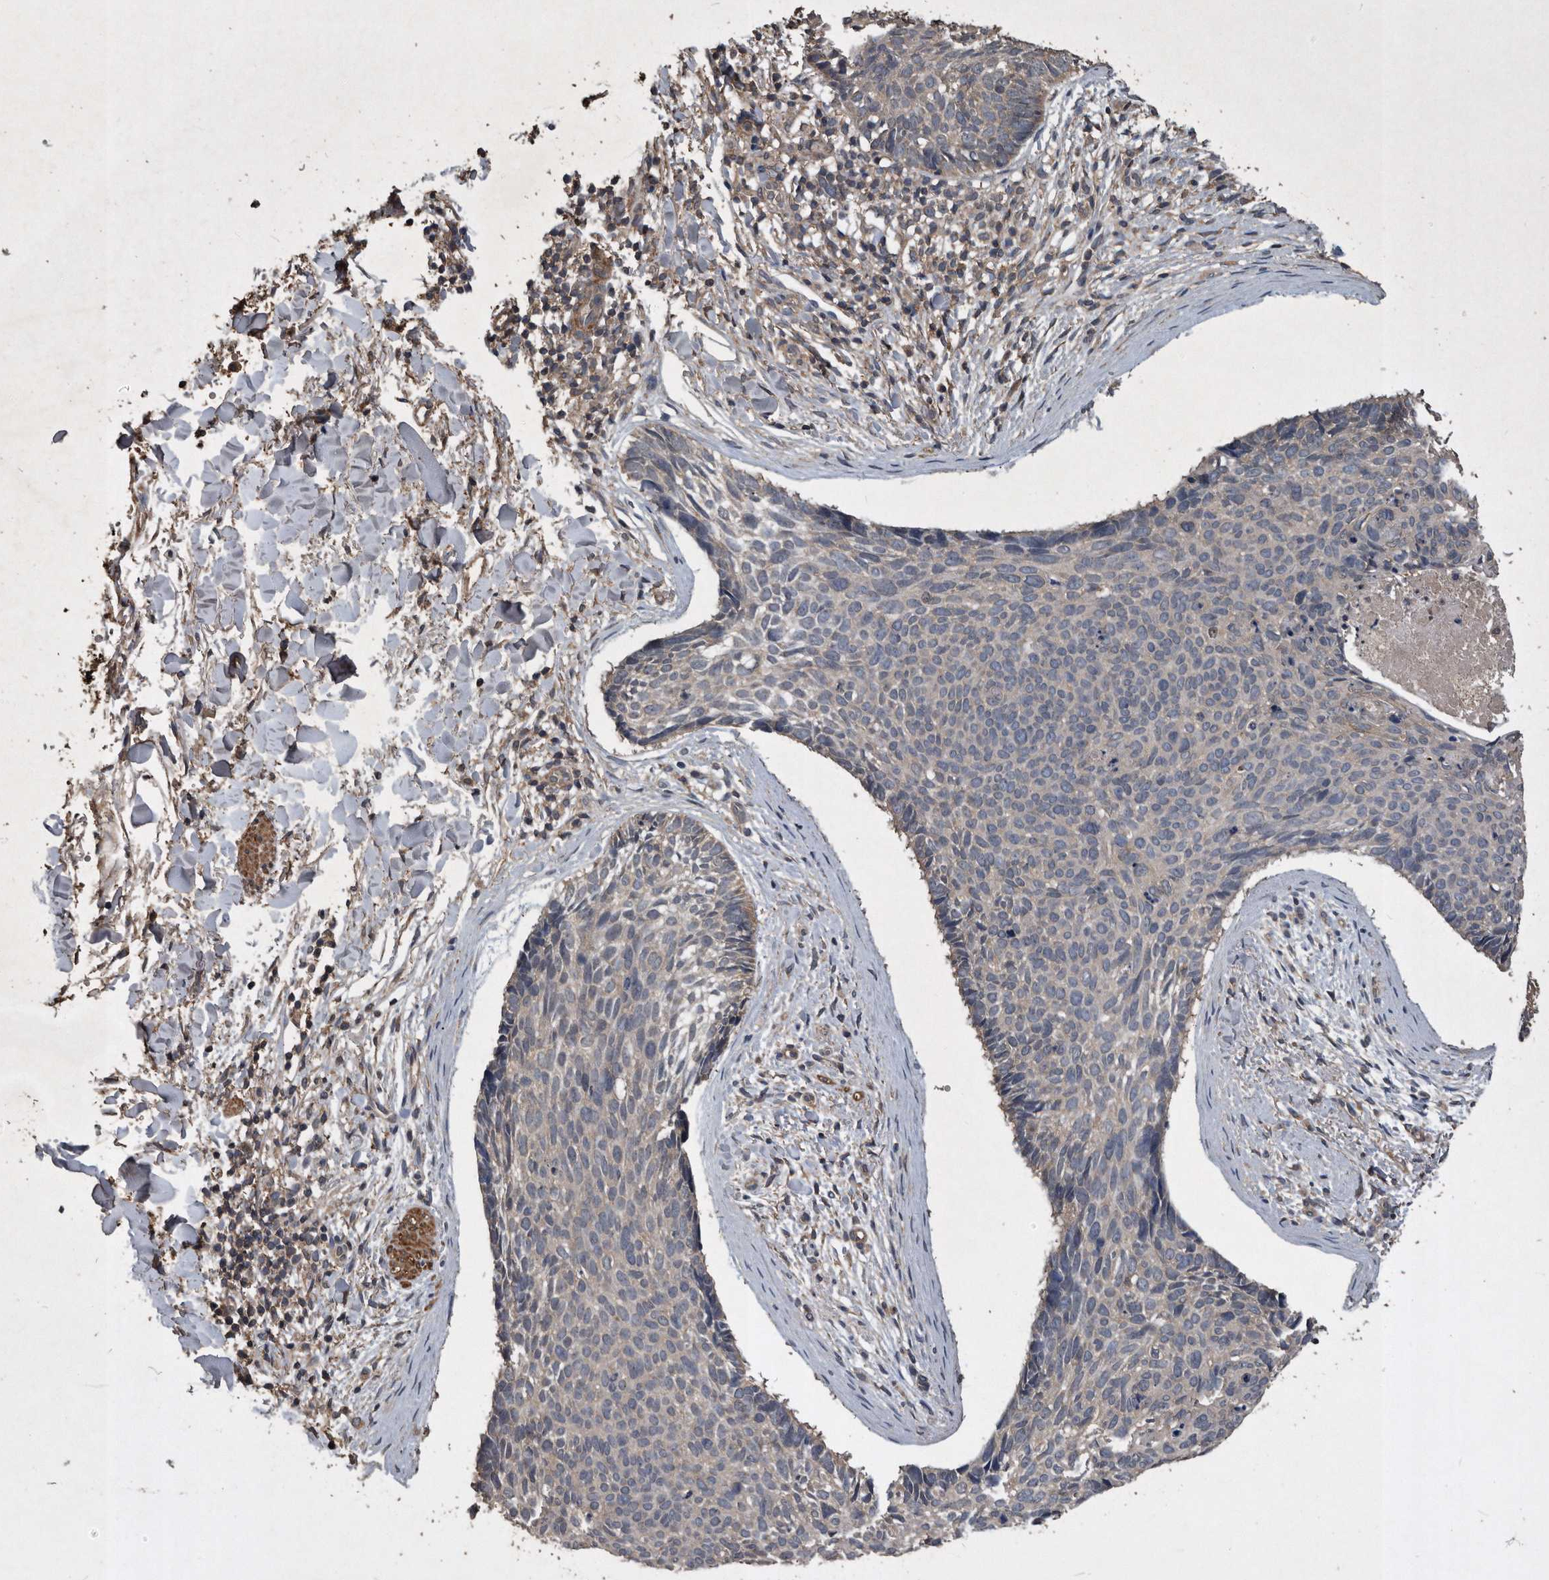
{"staining": {"intensity": "negative", "quantity": "none", "location": "none"}, "tissue": "skin cancer", "cell_type": "Tumor cells", "image_type": "cancer", "snomed": [{"axis": "morphology", "description": "Normal tissue, NOS"}, {"axis": "morphology", "description": "Basal cell carcinoma"}, {"axis": "topography", "description": "Skin"}], "caption": "Immunohistochemistry histopathology image of neoplastic tissue: human skin cancer stained with DAB (3,3'-diaminobenzidine) demonstrates no significant protein expression in tumor cells.", "gene": "NRBP1", "patient": {"sex": "female", "age": 56}}